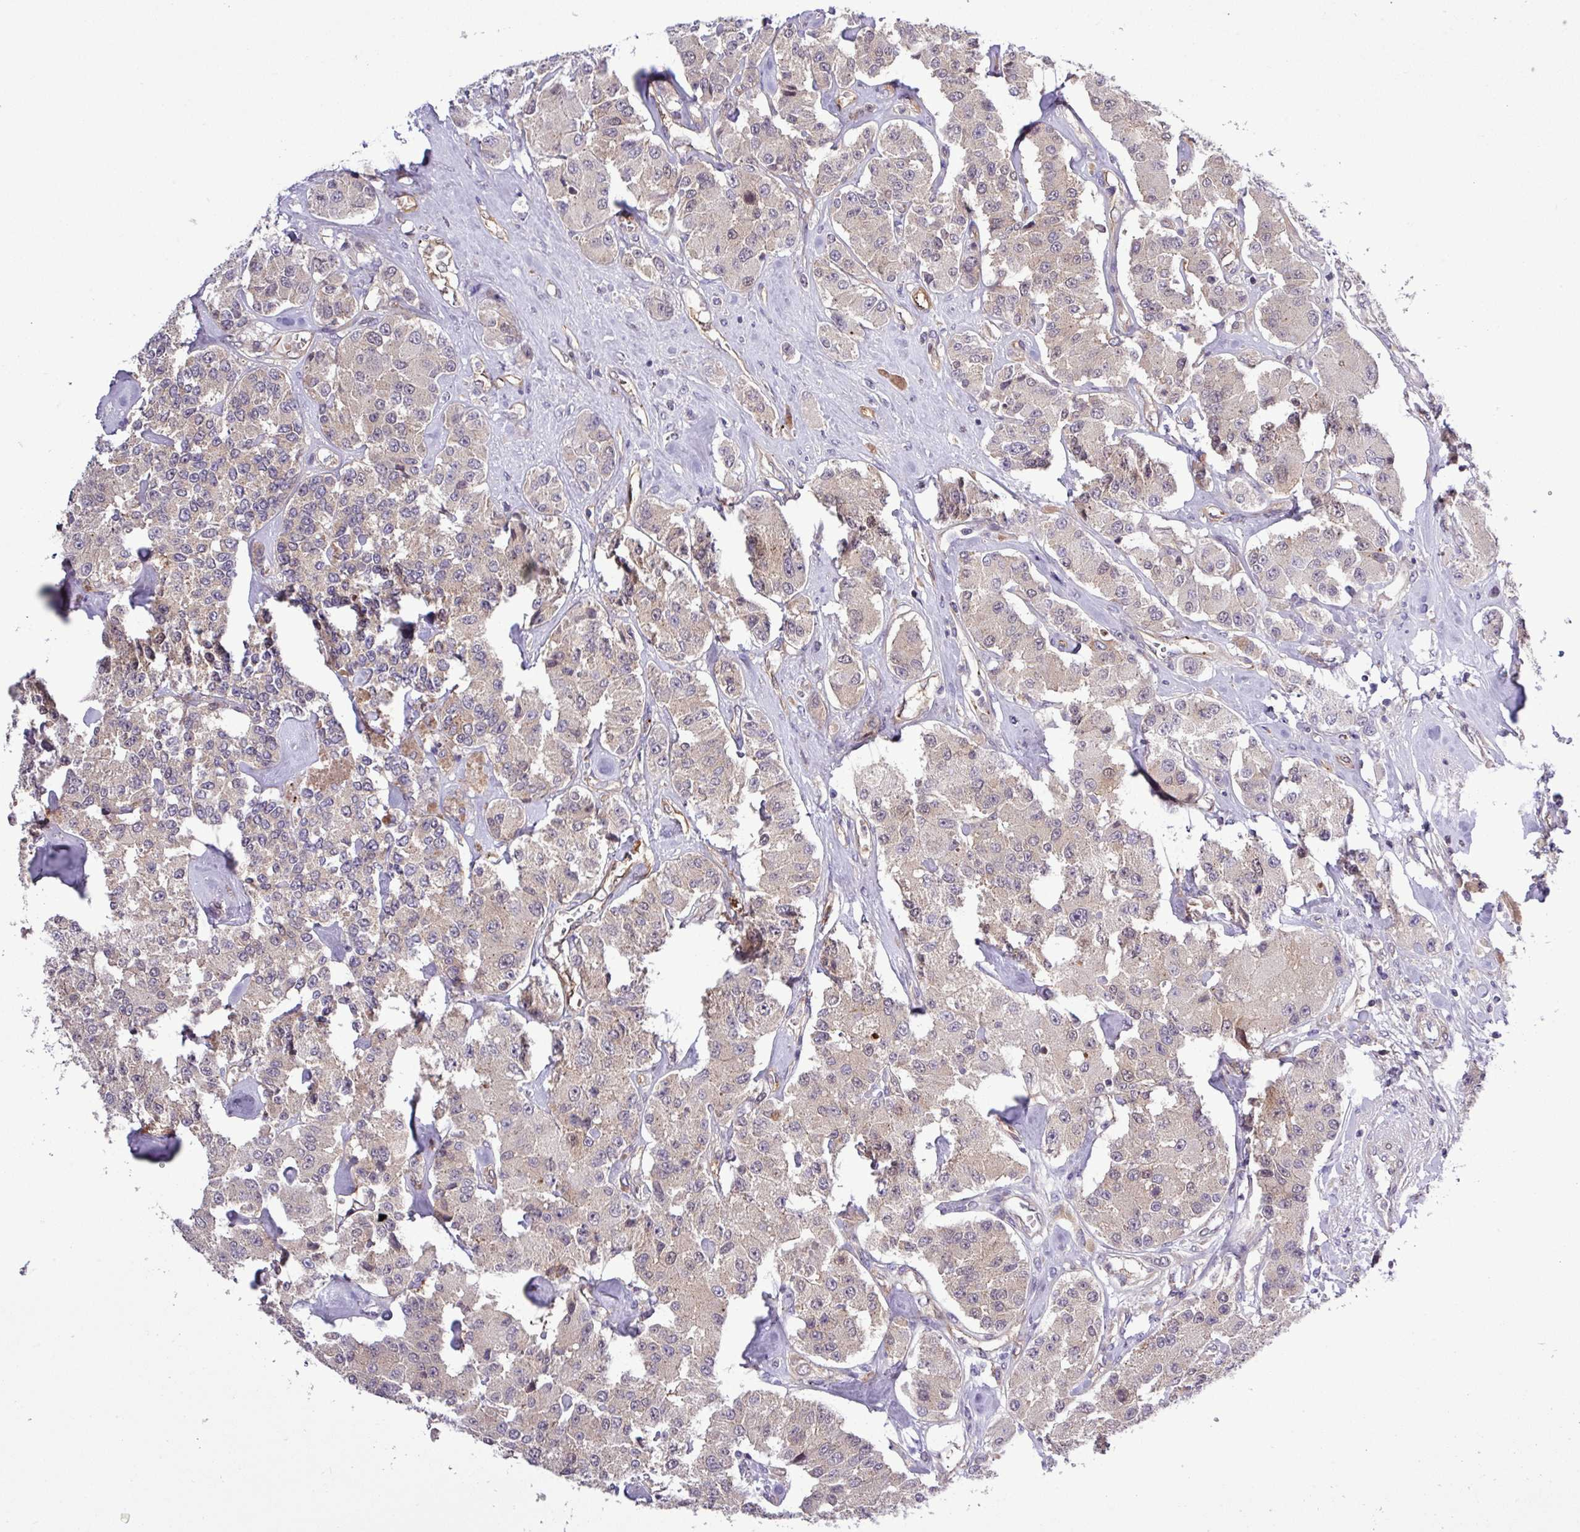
{"staining": {"intensity": "weak", "quantity": "25%-75%", "location": "cytoplasmic/membranous,nuclear"}, "tissue": "carcinoid", "cell_type": "Tumor cells", "image_type": "cancer", "snomed": [{"axis": "morphology", "description": "Carcinoid, malignant, NOS"}, {"axis": "topography", "description": "Pancreas"}], "caption": "Carcinoid stained with DAB (3,3'-diaminobenzidine) IHC displays low levels of weak cytoplasmic/membranous and nuclear expression in about 25%-75% of tumor cells.", "gene": "CARHSP1", "patient": {"sex": "male", "age": 41}}